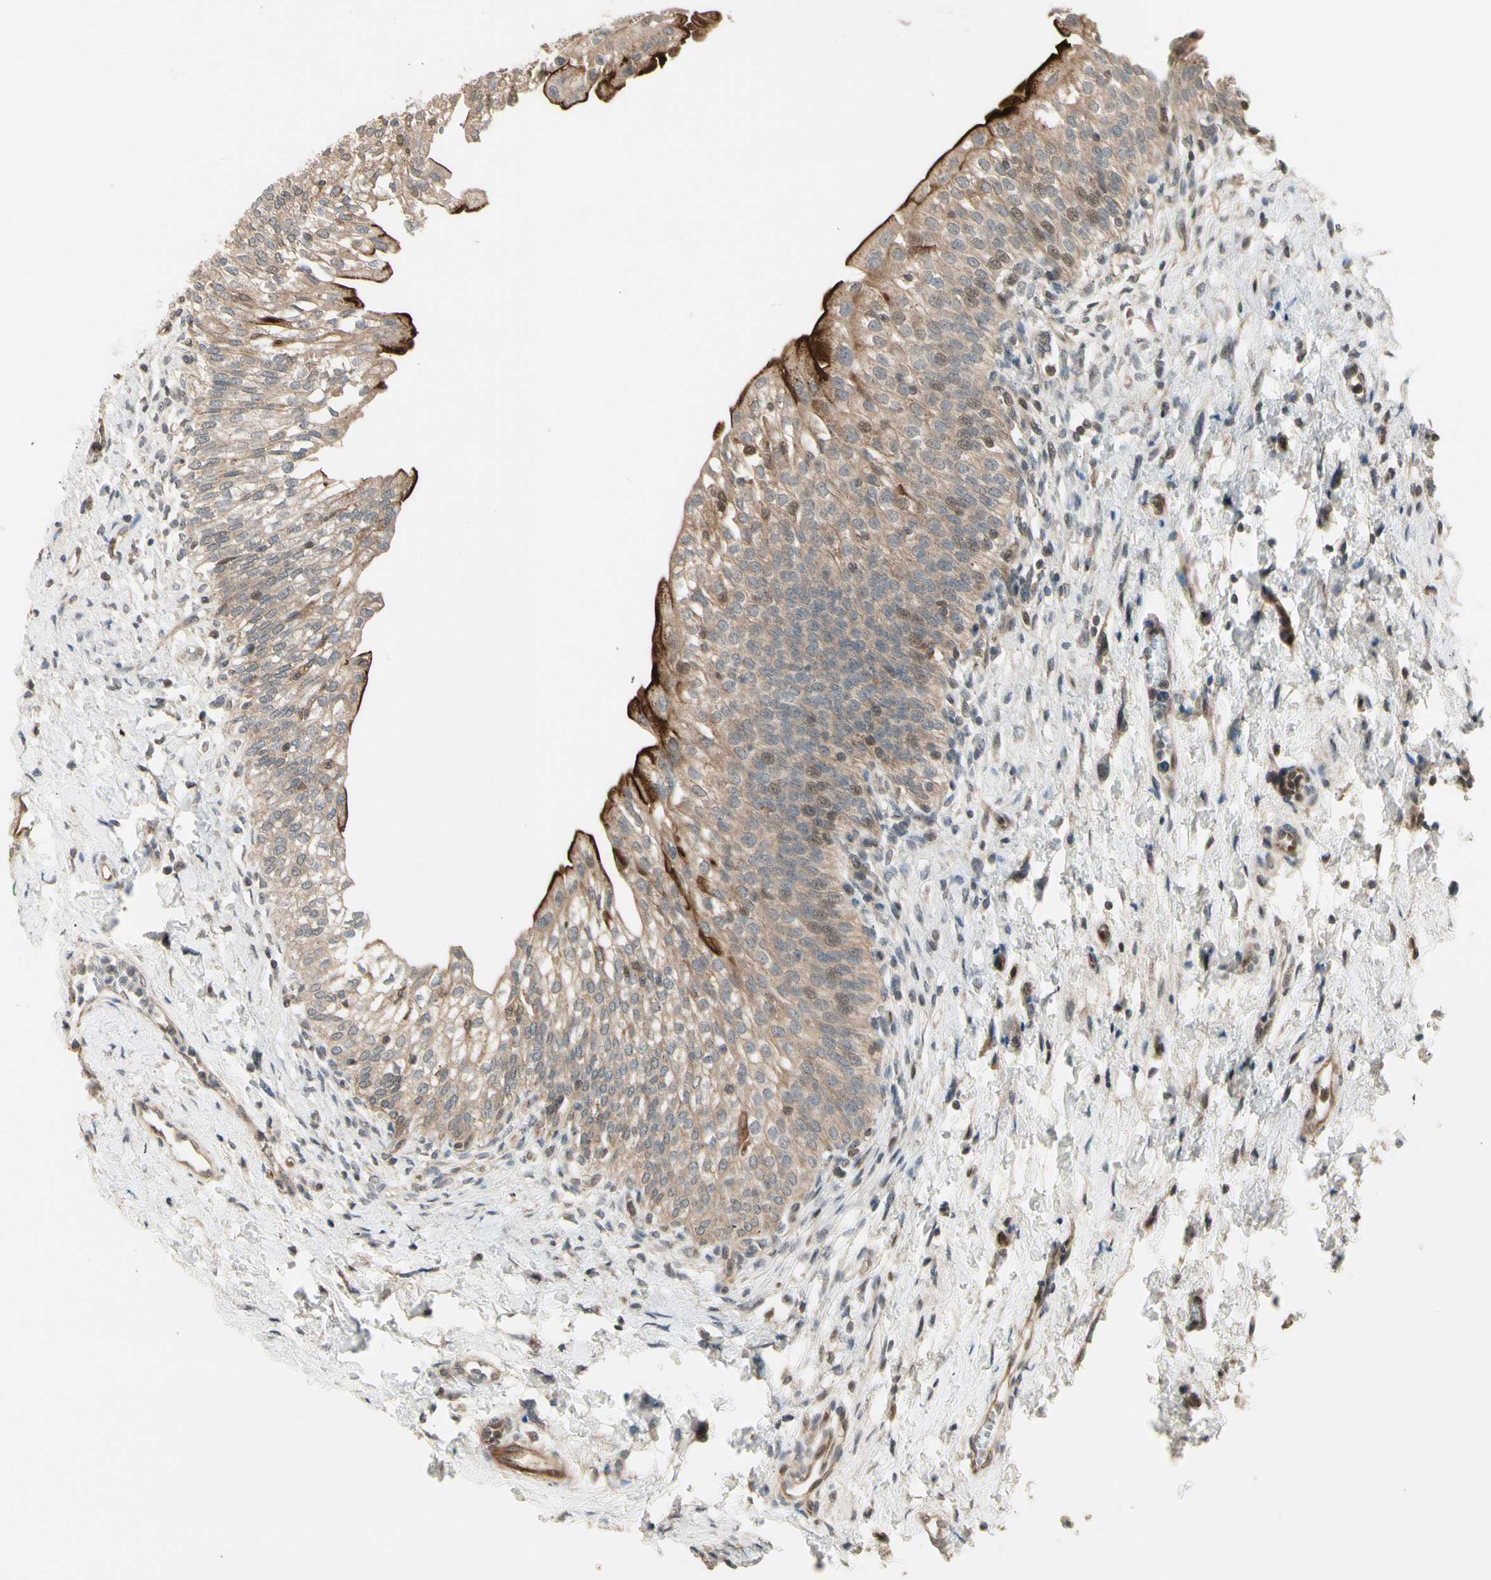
{"staining": {"intensity": "strong", "quantity": "<25%", "location": "cytoplasmic/membranous,nuclear"}, "tissue": "urinary bladder", "cell_type": "Urothelial cells", "image_type": "normal", "snomed": [{"axis": "morphology", "description": "Normal tissue, NOS"}, {"axis": "topography", "description": "Urinary bladder"}], "caption": "Benign urinary bladder was stained to show a protein in brown. There is medium levels of strong cytoplasmic/membranous,nuclear staining in approximately <25% of urothelial cells. Nuclei are stained in blue.", "gene": "SVBP", "patient": {"sex": "male", "age": 55}}